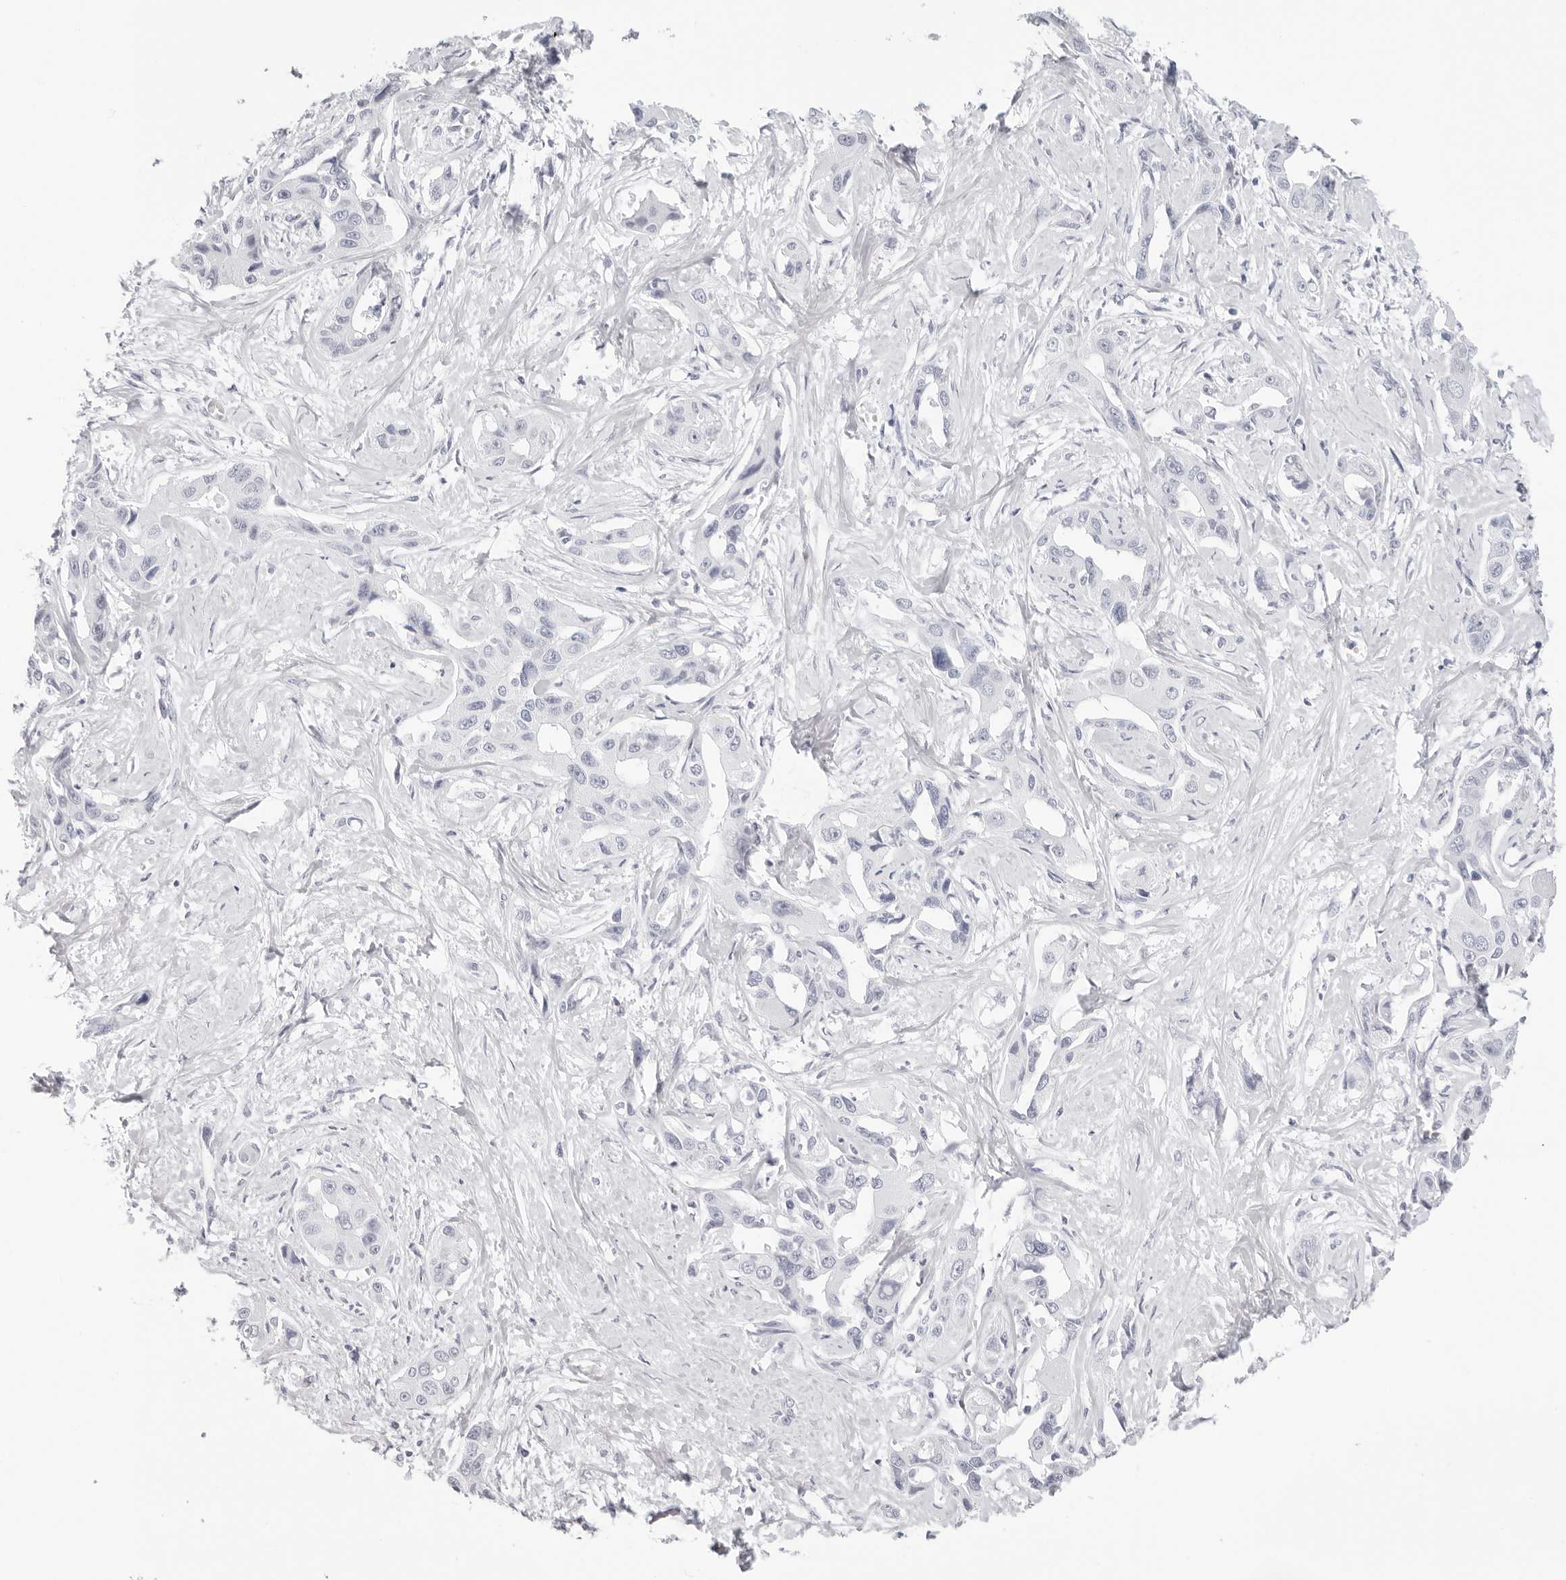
{"staining": {"intensity": "negative", "quantity": "none", "location": "none"}, "tissue": "liver cancer", "cell_type": "Tumor cells", "image_type": "cancer", "snomed": [{"axis": "morphology", "description": "Cholangiocarcinoma"}, {"axis": "topography", "description": "Liver"}], "caption": "Tumor cells are negative for brown protein staining in liver cholangiocarcinoma.", "gene": "CST5", "patient": {"sex": "male", "age": 59}}